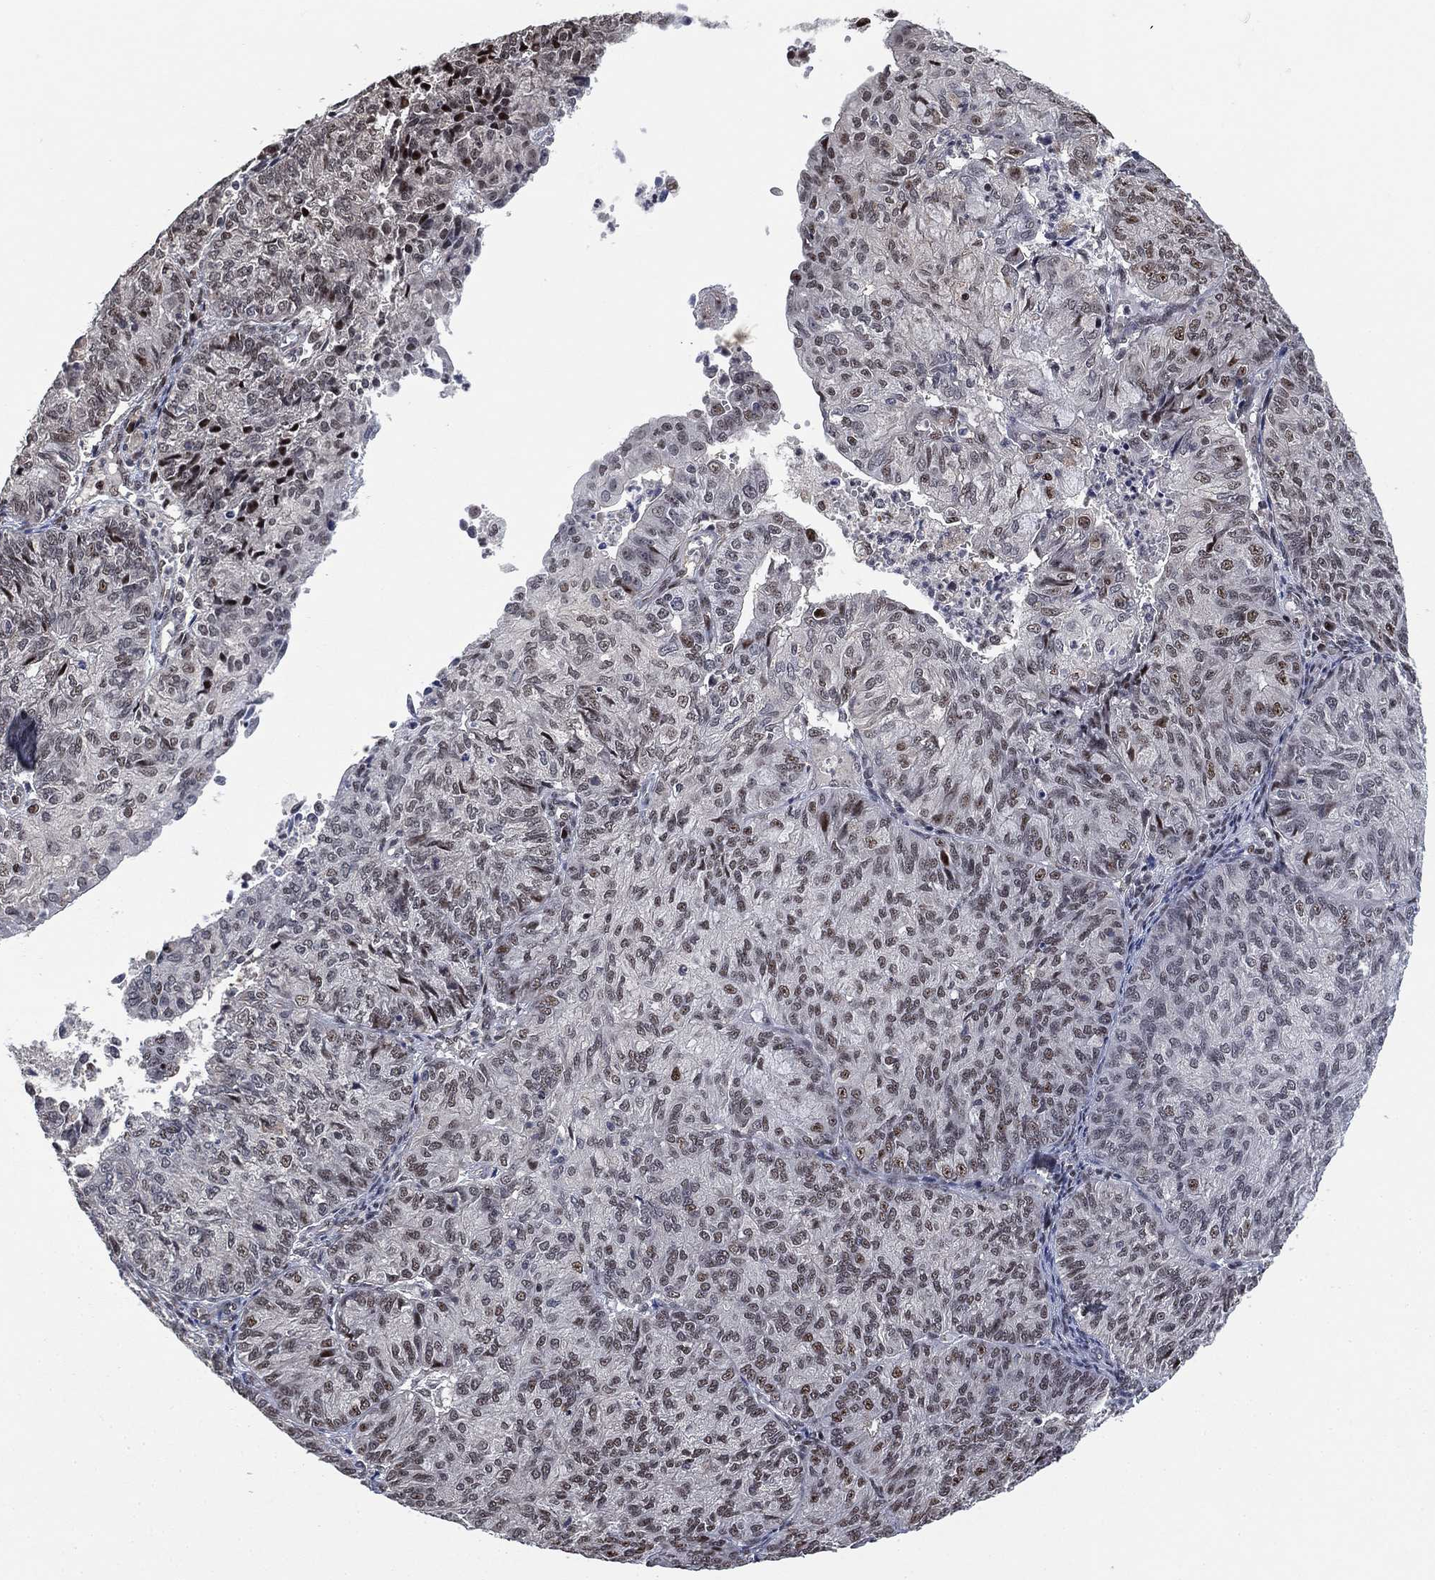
{"staining": {"intensity": "moderate", "quantity": "<25%", "location": "nuclear"}, "tissue": "endometrial cancer", "cell_type": "Tumor cells", "image_type": "cancer", "snomed": [{"axis": "morphology", "description": "Adenocarcinoma, NOS"}, {"axis": "topography", "description": "Endometrium"}], "caption": "High-power microscopy captured an immunohistochemistry (IHC) image of adenocarcinoma (endometrial), revealing moderate nuclear positivity in approximately <25% of tumor cells.", "gene": "ZSCAN30", "patient": {"sex": "female", "age": 82}}